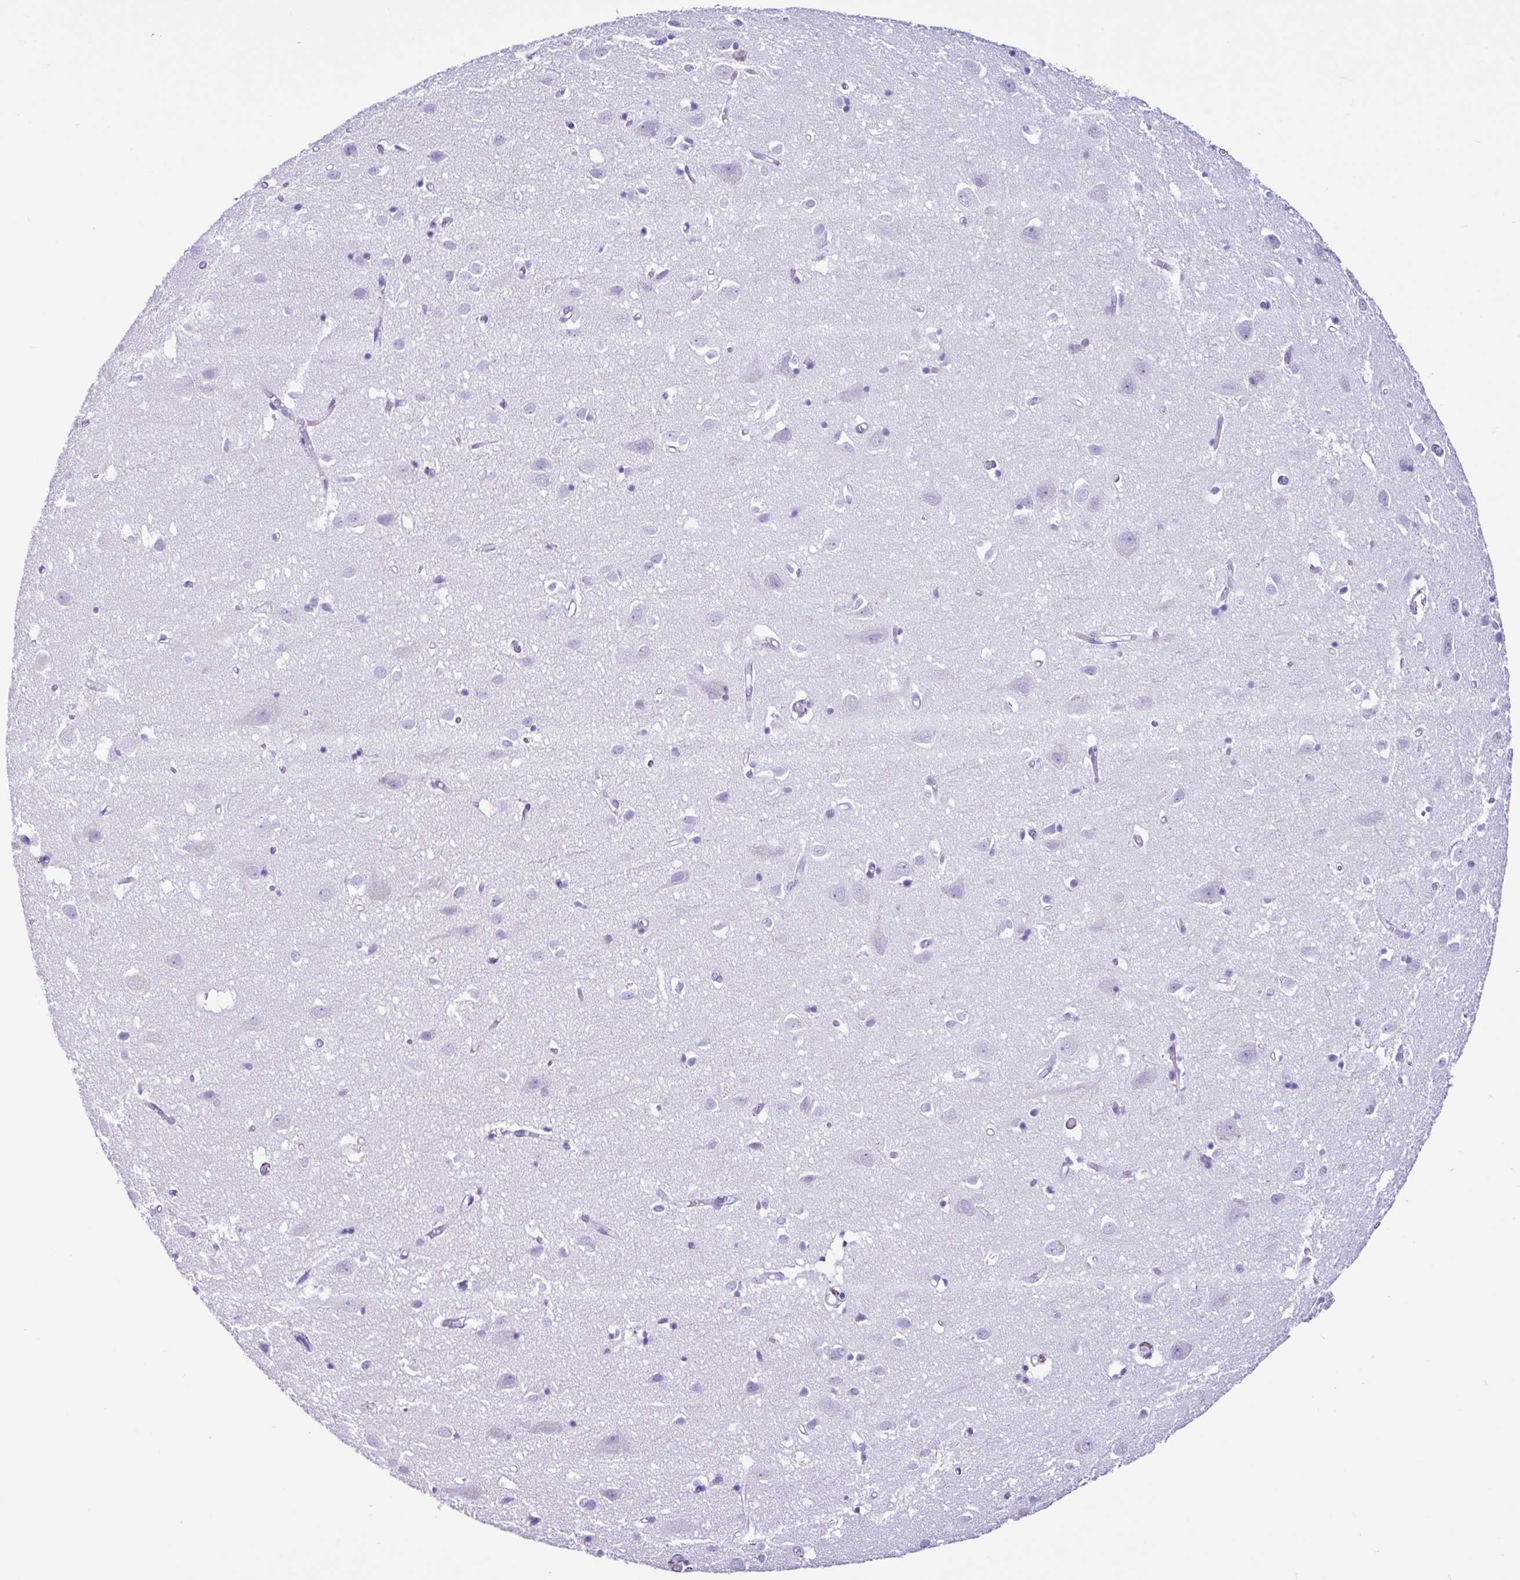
{"staining": {"intensity": "negative", "quantity": "none", "location": "none"}, "tissue": "cerebral cortex", "cell_type": "Endothelial cells", "image_type": "normal", "snomed": [{"axis": "morphology", "description": "Normal tissue, NOS"}, {"axis": "topography", "description": "Cerebral cortex"}], "caption": "A photomicrograph of human cerebral cortex is negative for staining in endothelial cells. (Brightfield microscopy of DAB IHC at high magnification).", "gene": "PIGF", "patient": {"sex": "male", "age": 70}}